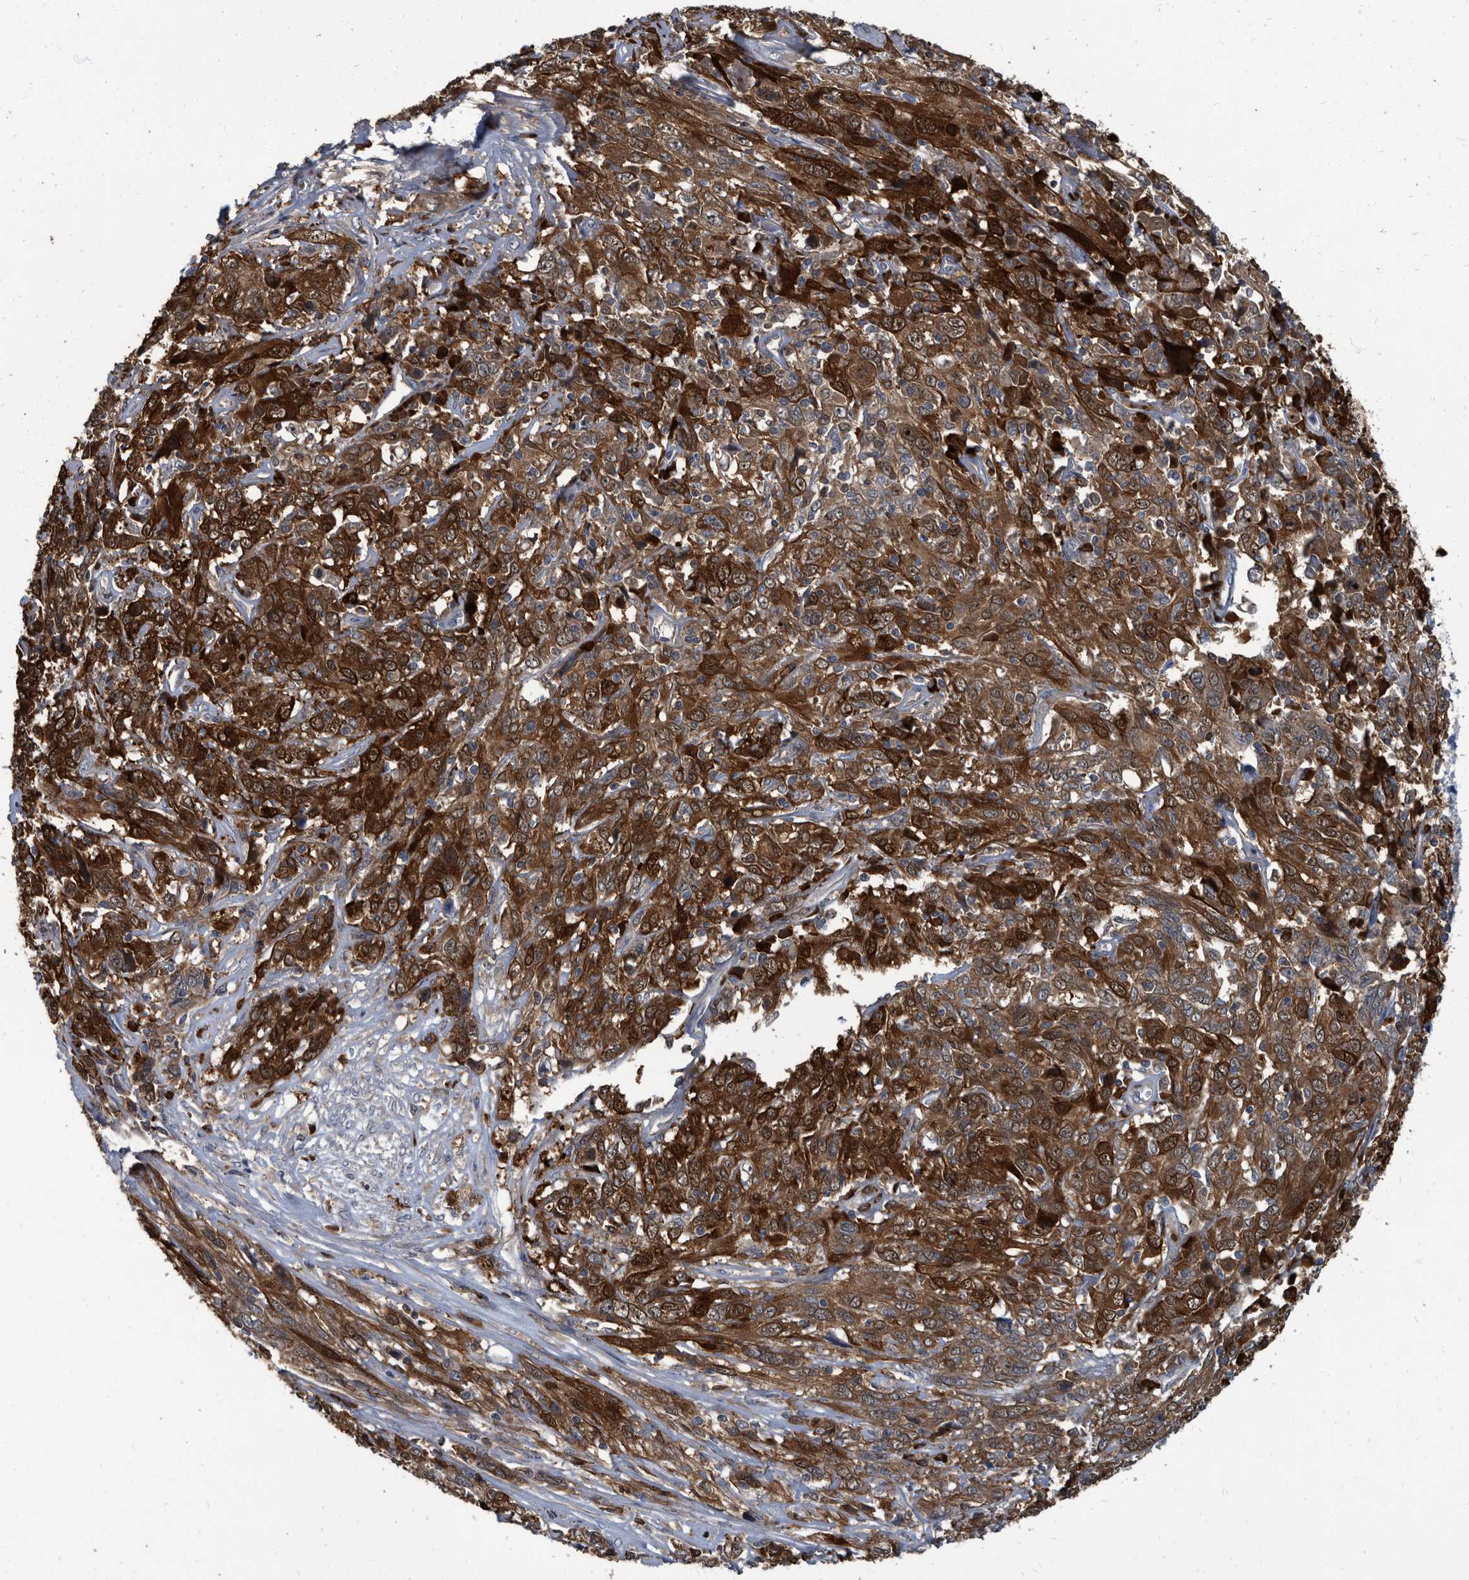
{"staining": {"intensity": "strong", "quantity": ">75%", "location": "cytoplasmic/membranous"}, "tissue": "cervical cancer", "cell_type": "Tumor cells", "image_type": "cancer", "snomed": [{"axis": "morphology", "description": "Squamous cell carcinoma, NOS"}, {"axis": "topography", "description": "Cervix"}], "caption": "Immunohistochemical staining of human cervical cancer (squamous cell carcinoma) shows high levels of strong cytoplasmic/membranous protein expression in about >75% of tumor cells.", "gene": "CDV3", "patient": {"sex": "female", "age": 46}}